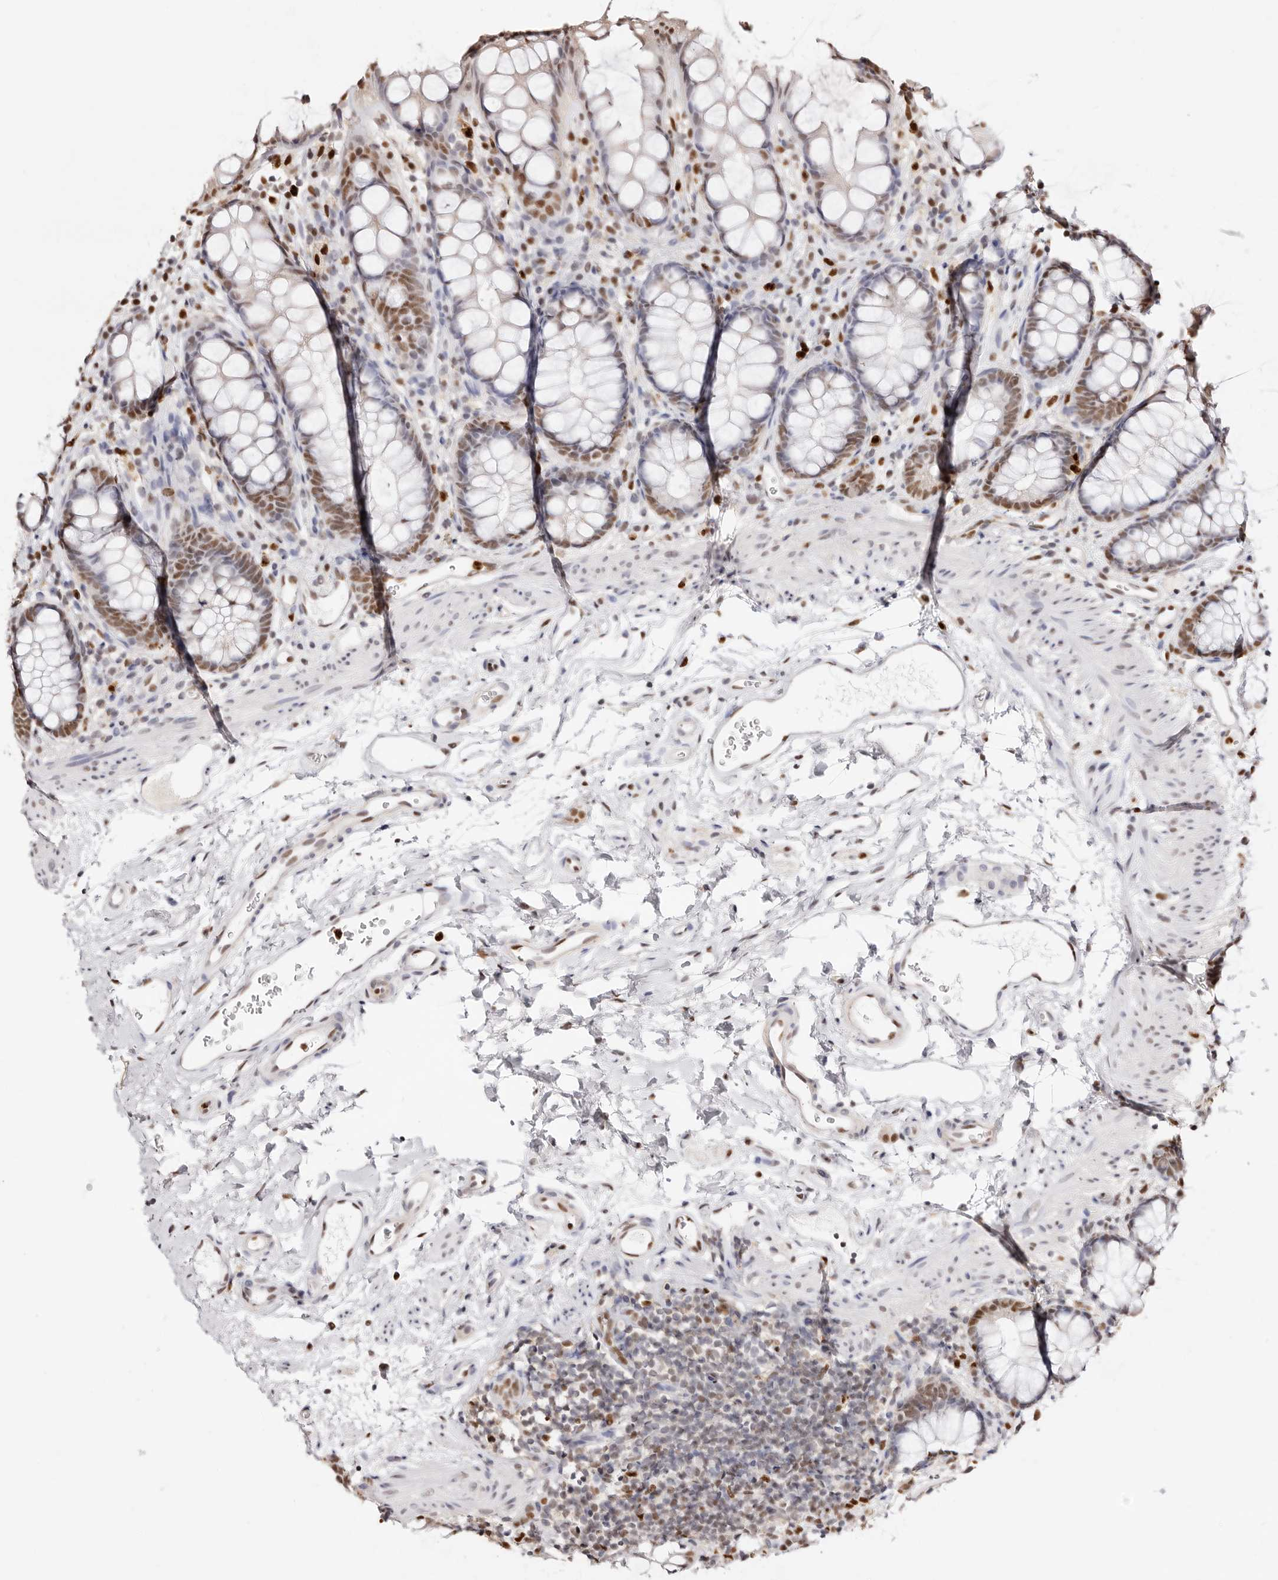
{"staining": {"intensity": "moderate", "quantity": "25%-75%", "location": "nuclear"}, "tissue": "rectum", "cell_type": "Glandular cells", "image_type": "normal", "snomed": [{"axis": "morphology", "description": "Normal tissue, NOS"}, {"axis": "topography", "description": "Rectum"}], "caption": "Protein positivity by IHC displays moderate nuclear expression in approximately 25%-75% of glandular cells in unremarkable rectum.", "gene": "TKT", "patient": {"sex": "female", "age": 65}}